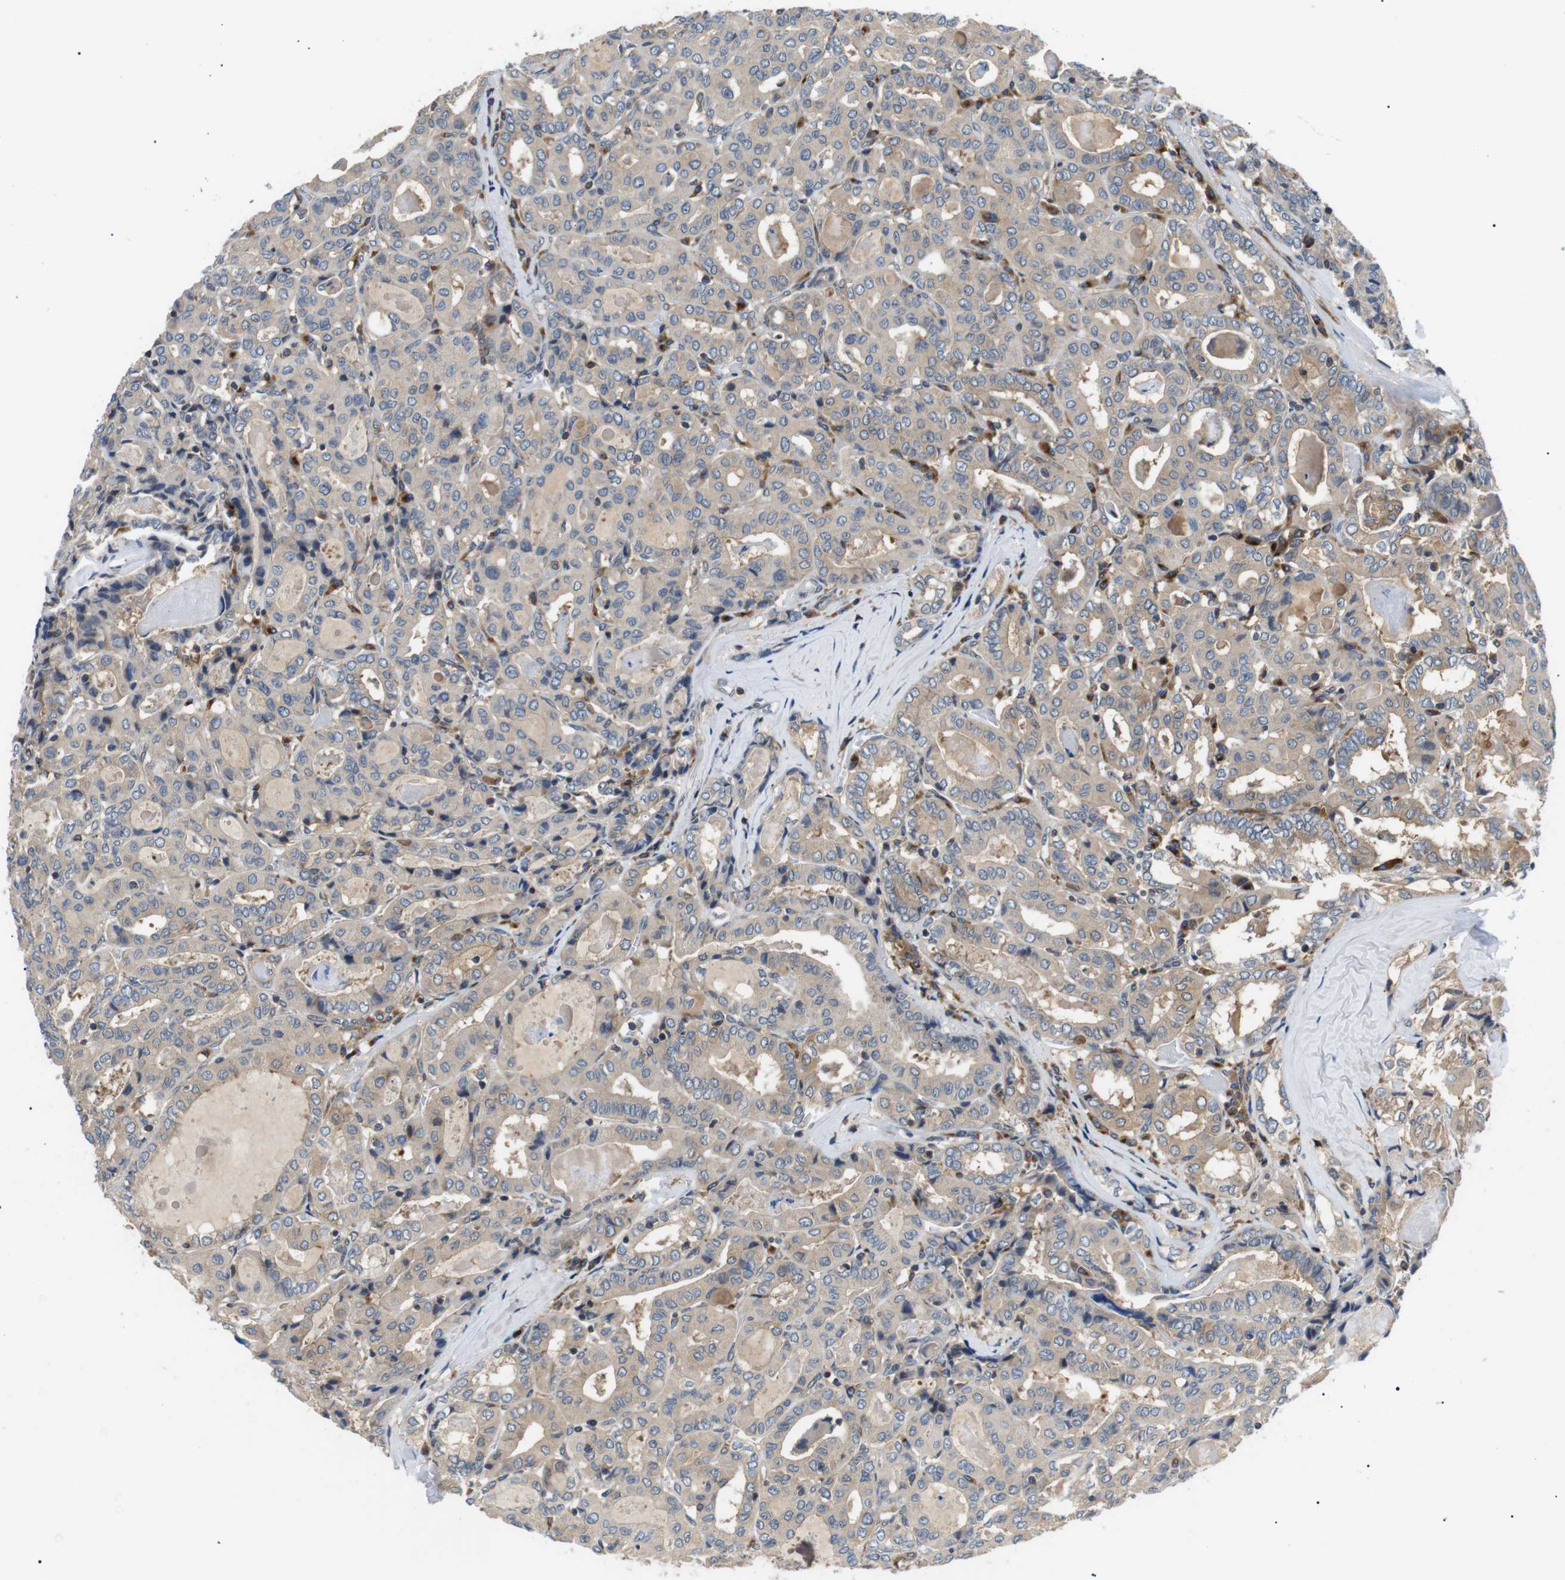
{"staining": {"intensity": "weak", "quantity": "<25%", "location": "cytoplasmic/membranous"}, "tissue": "thyroid cancer", "cell_type": "Tumor cells", "image_type": "cancer", "snomed": [{"axis": "morphology", "description": "Papillary adenocarcinoma, NOS"}, {"axis": "topography", "description": "Thyroid gland"}], "caption": "Immunohistochemistry of human papillary adenocarcinoma (thyroid) exhibits no staining in tumor cells.", "gene": "DIPK1A", "patient": {"sex": "female", "age": 42}}